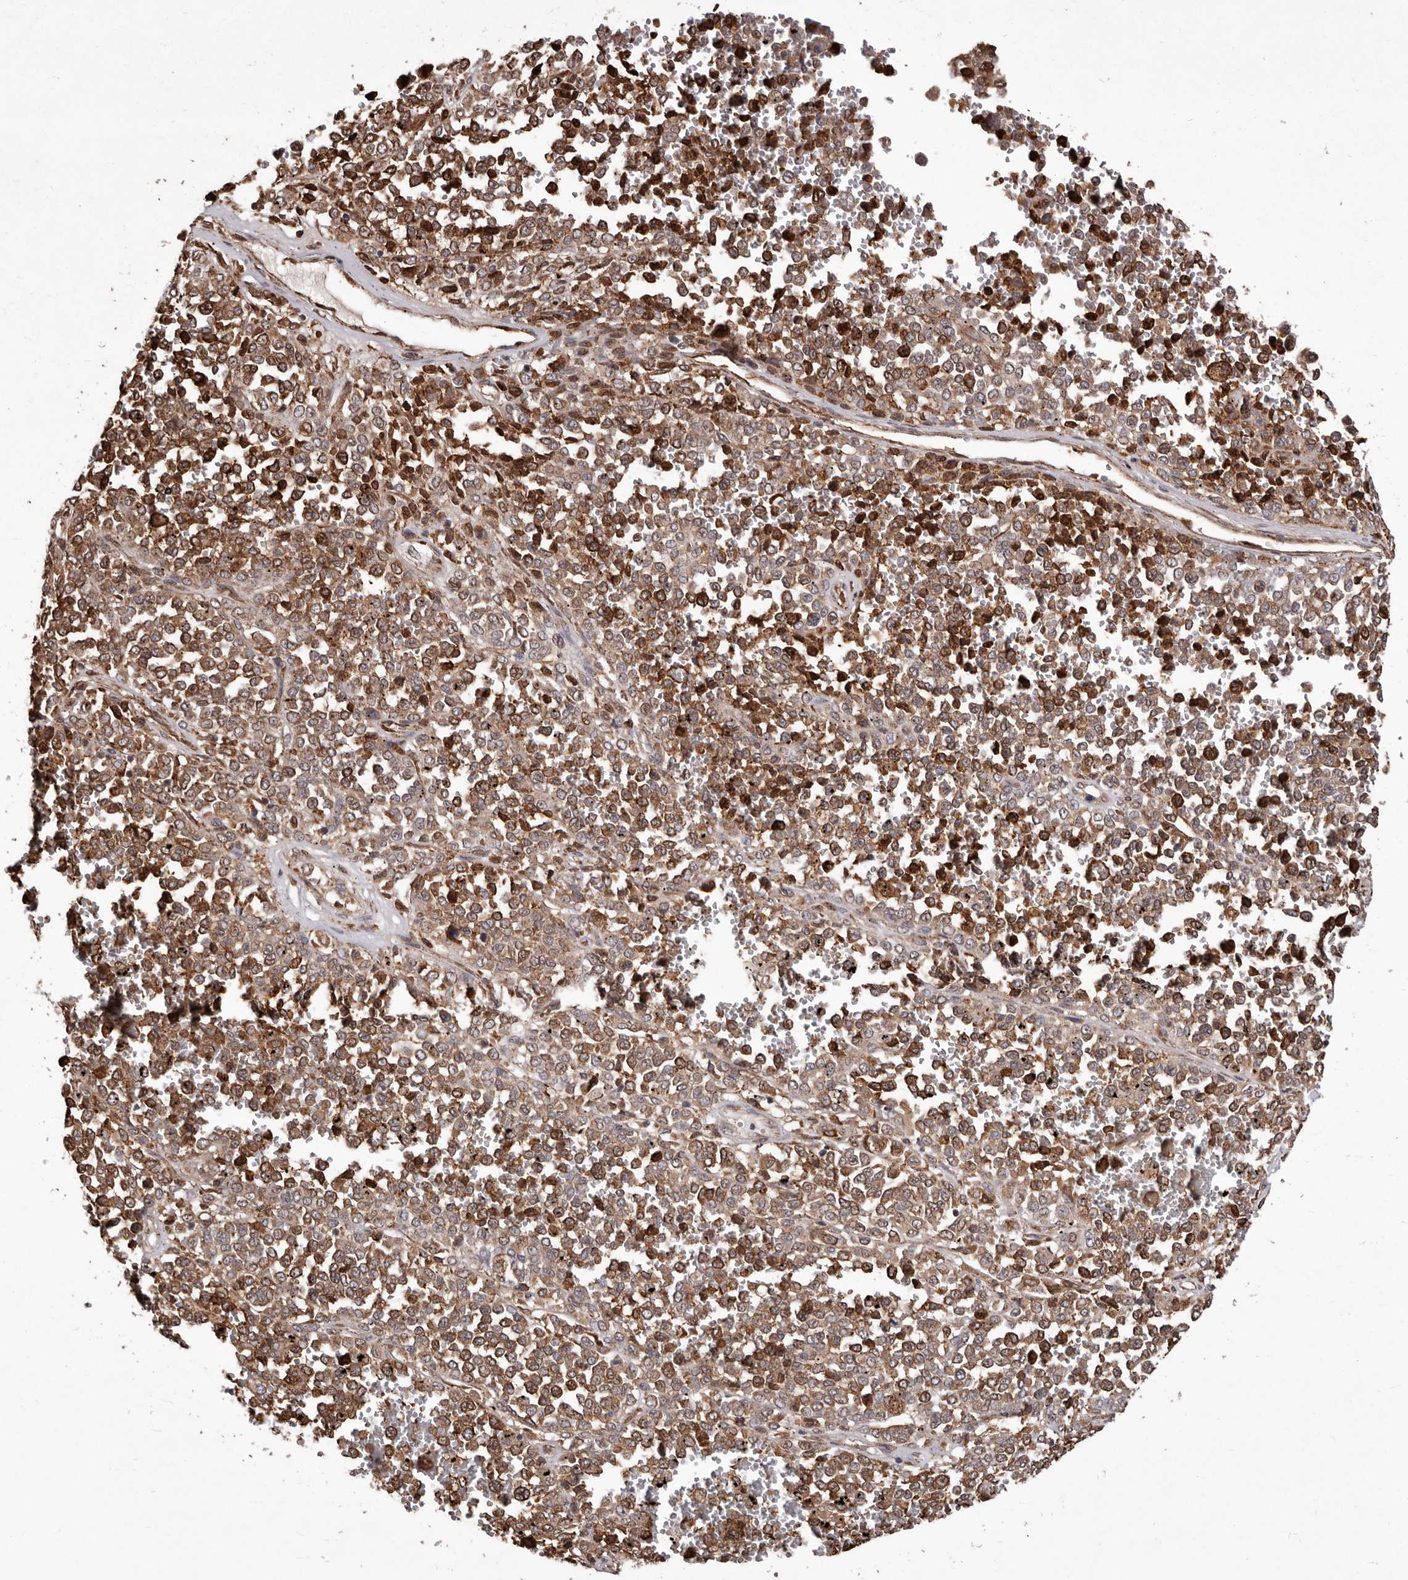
{"staining": {"intensity": "strong", "quantity": ">75%", "location": "cytoplasmic/membranous"}, "tissue": "melanoma", "cell_type": "Tumor cells", "image_type": "cancer", "snomed": [{"axis": "morphology", "description": "Malignant melanoma, Metastatic site"}, {"axis": "topography", "description": "Pancreas"}], "caption": "IHC micrograph of neoplastic tissue: melanoma stained using immunohistochemistry shows high levels of strong protein expression localized specifically in the cytoplasmic/membranous of tumor cells, appearing as a cytoplasmic/membranous brown color.", "gene": "RRM2B", "patient": {"sex": "female", "age": 30}}